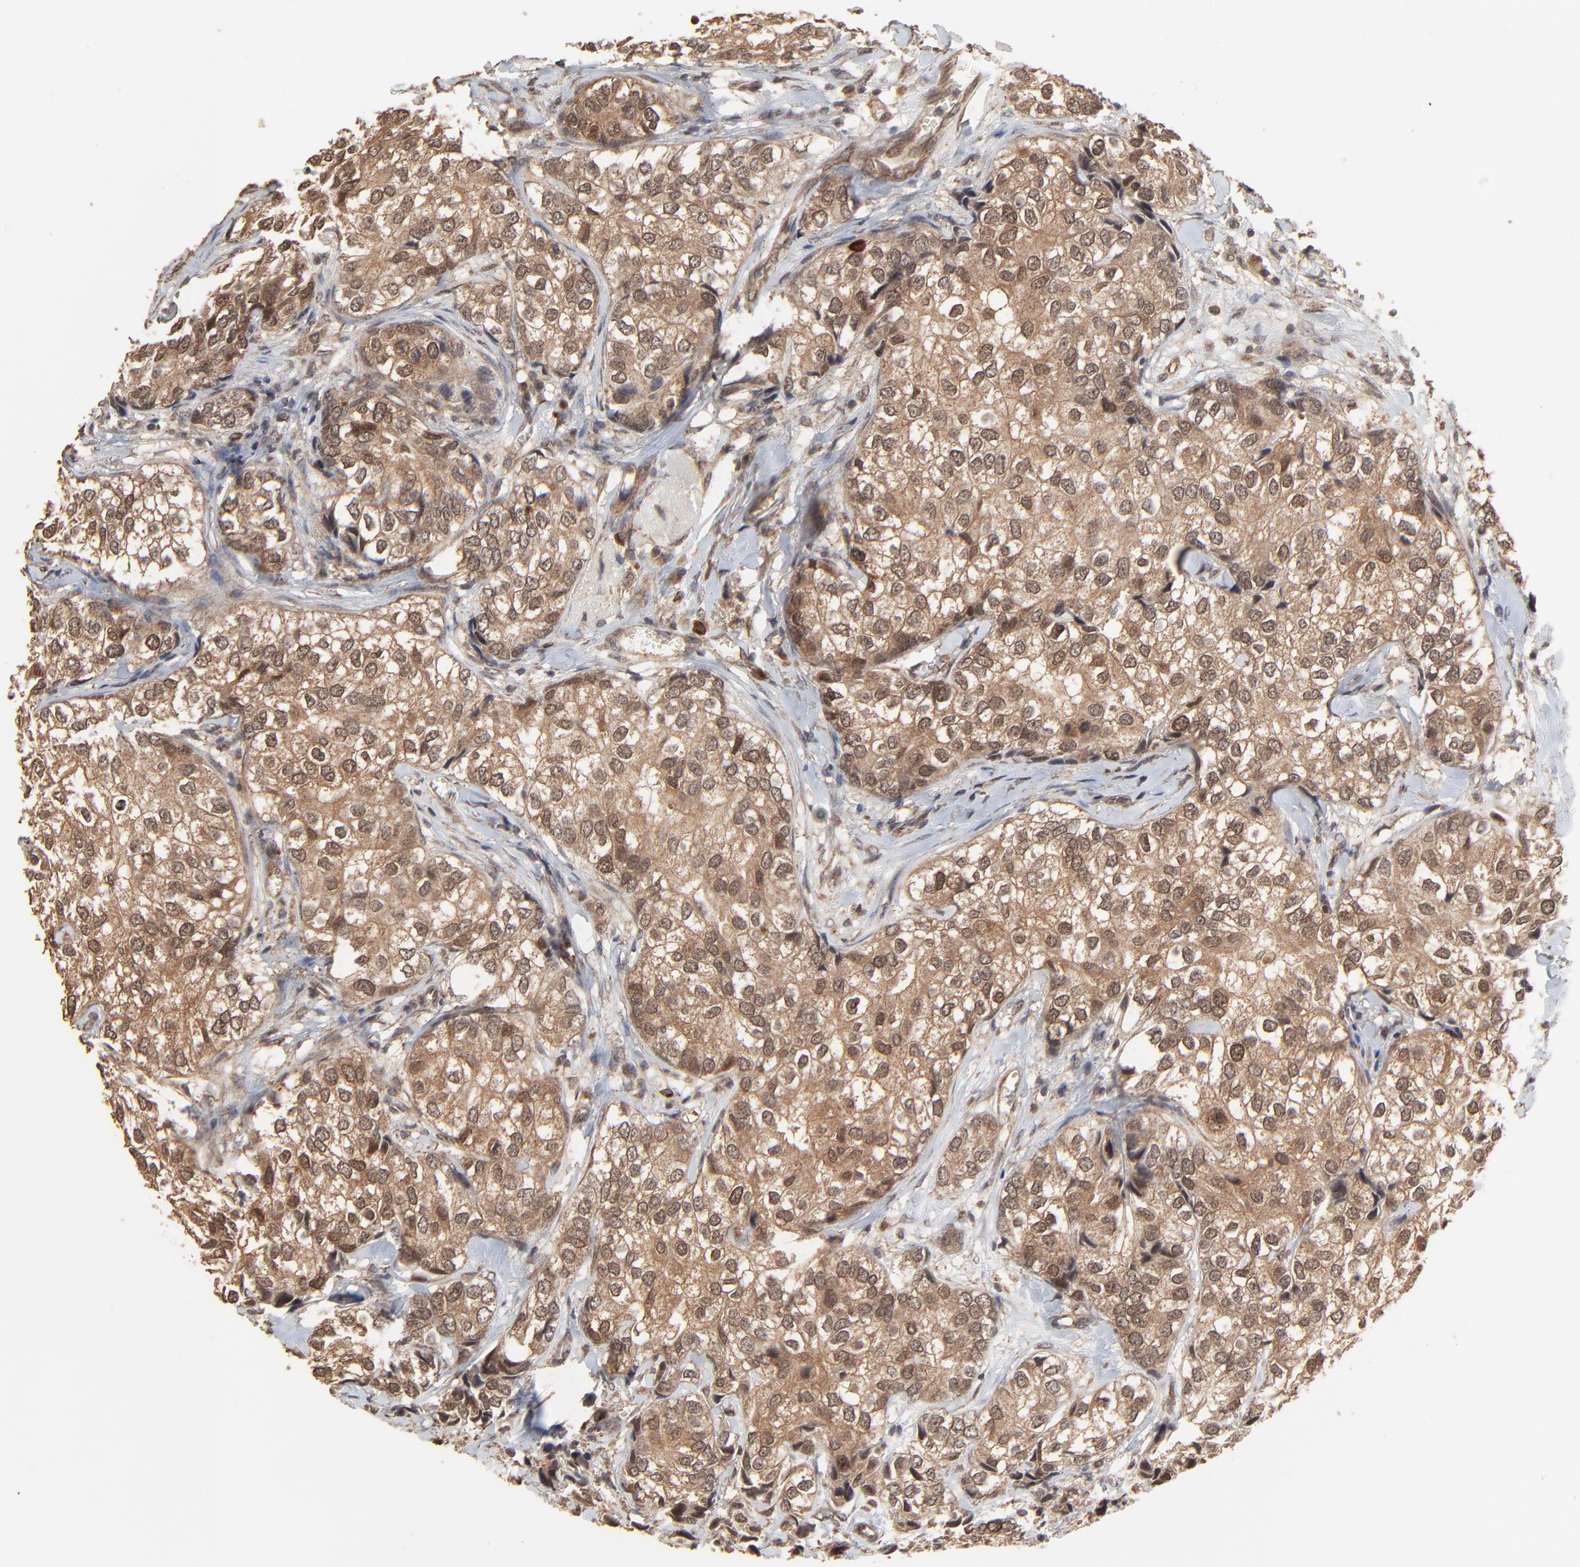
{"staining": {"intensity": "moderate", "quantity": ">75%", "location": "cytoplasmic/membranous,nuclear"}, "tissue": "breast cancer", "cell_type": "Tumor cells", "image_type": "cancer", "snomed": [{"axis": "morphology", "description": "Duct carcinoma"}, {"axis": "topography", "description": "Breast"}], "caption": "Breast invasive ductal carcinoma stained with immunohistochemistry exhibits moderate cytoplasmic/membranous and nuclear staining in approximately >75% of tumor cells.", "gene": "FAM227A", "patient": {"sex": "female", "age": 68}}